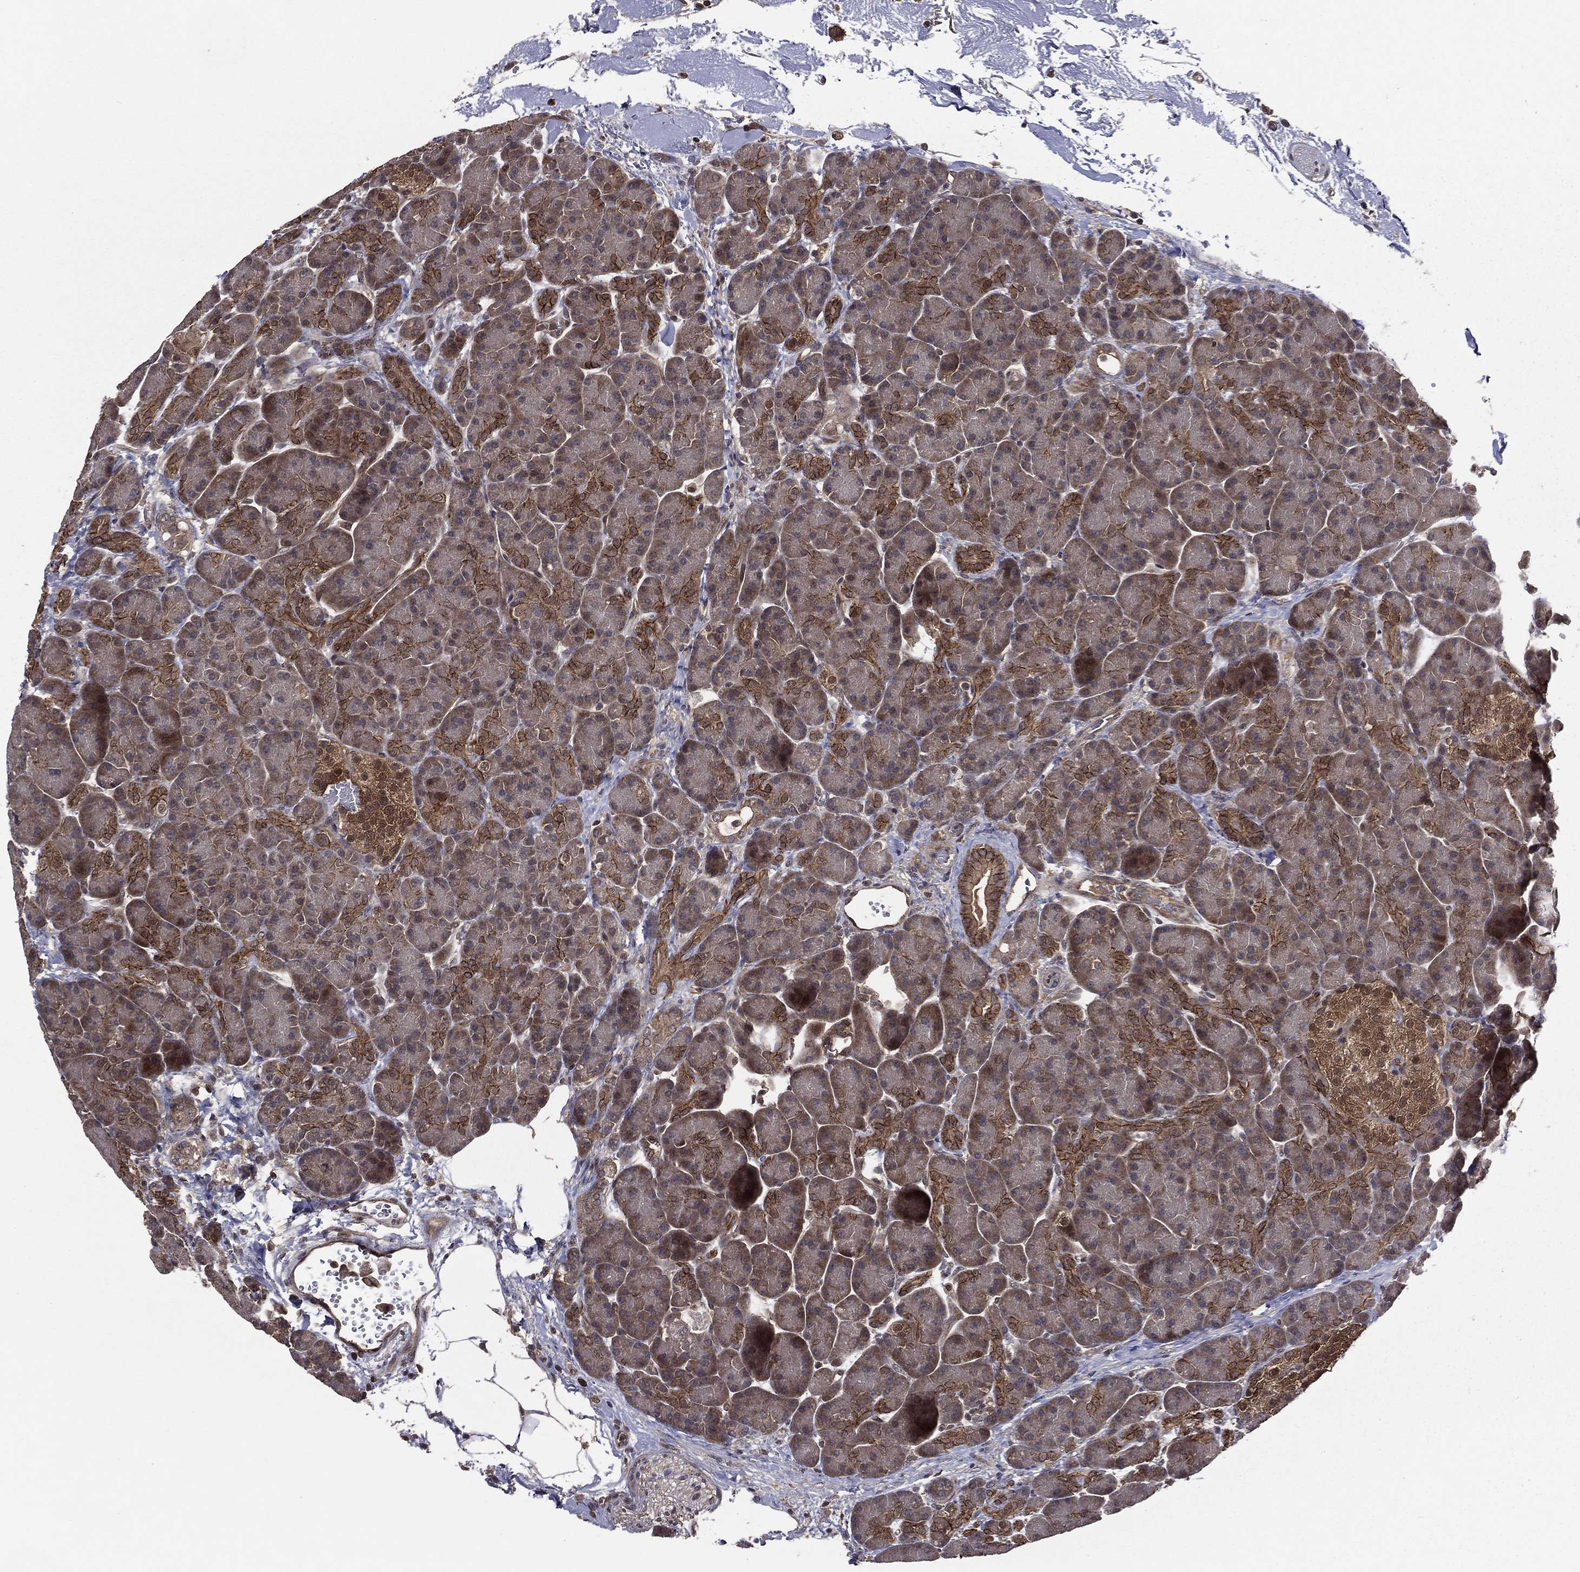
{"staining": {"intensity": "moderate", "quantity": "25%-75%", "location": "cytoplasmic/membranous"}, "tissue": "pancreas", "cell_type": "Exocrine glandular cells", "image_type": "normal", "snomed": [{"axis": "morphology", "description": "Normal tissue, NOS"}, {"axis": "topography", "description": "Pancreas"}], "caption": "Exocrine glandular cells show medium levels of moderate cytoplasmic/membranous positivity in approximately 25%-75% of cells in unremarkable pancreas. (brown staining indicates protein expression, while blue staining denotes nuclei).", "gene": "FGD1", "patient": {"sex": "female", "age": 63}}